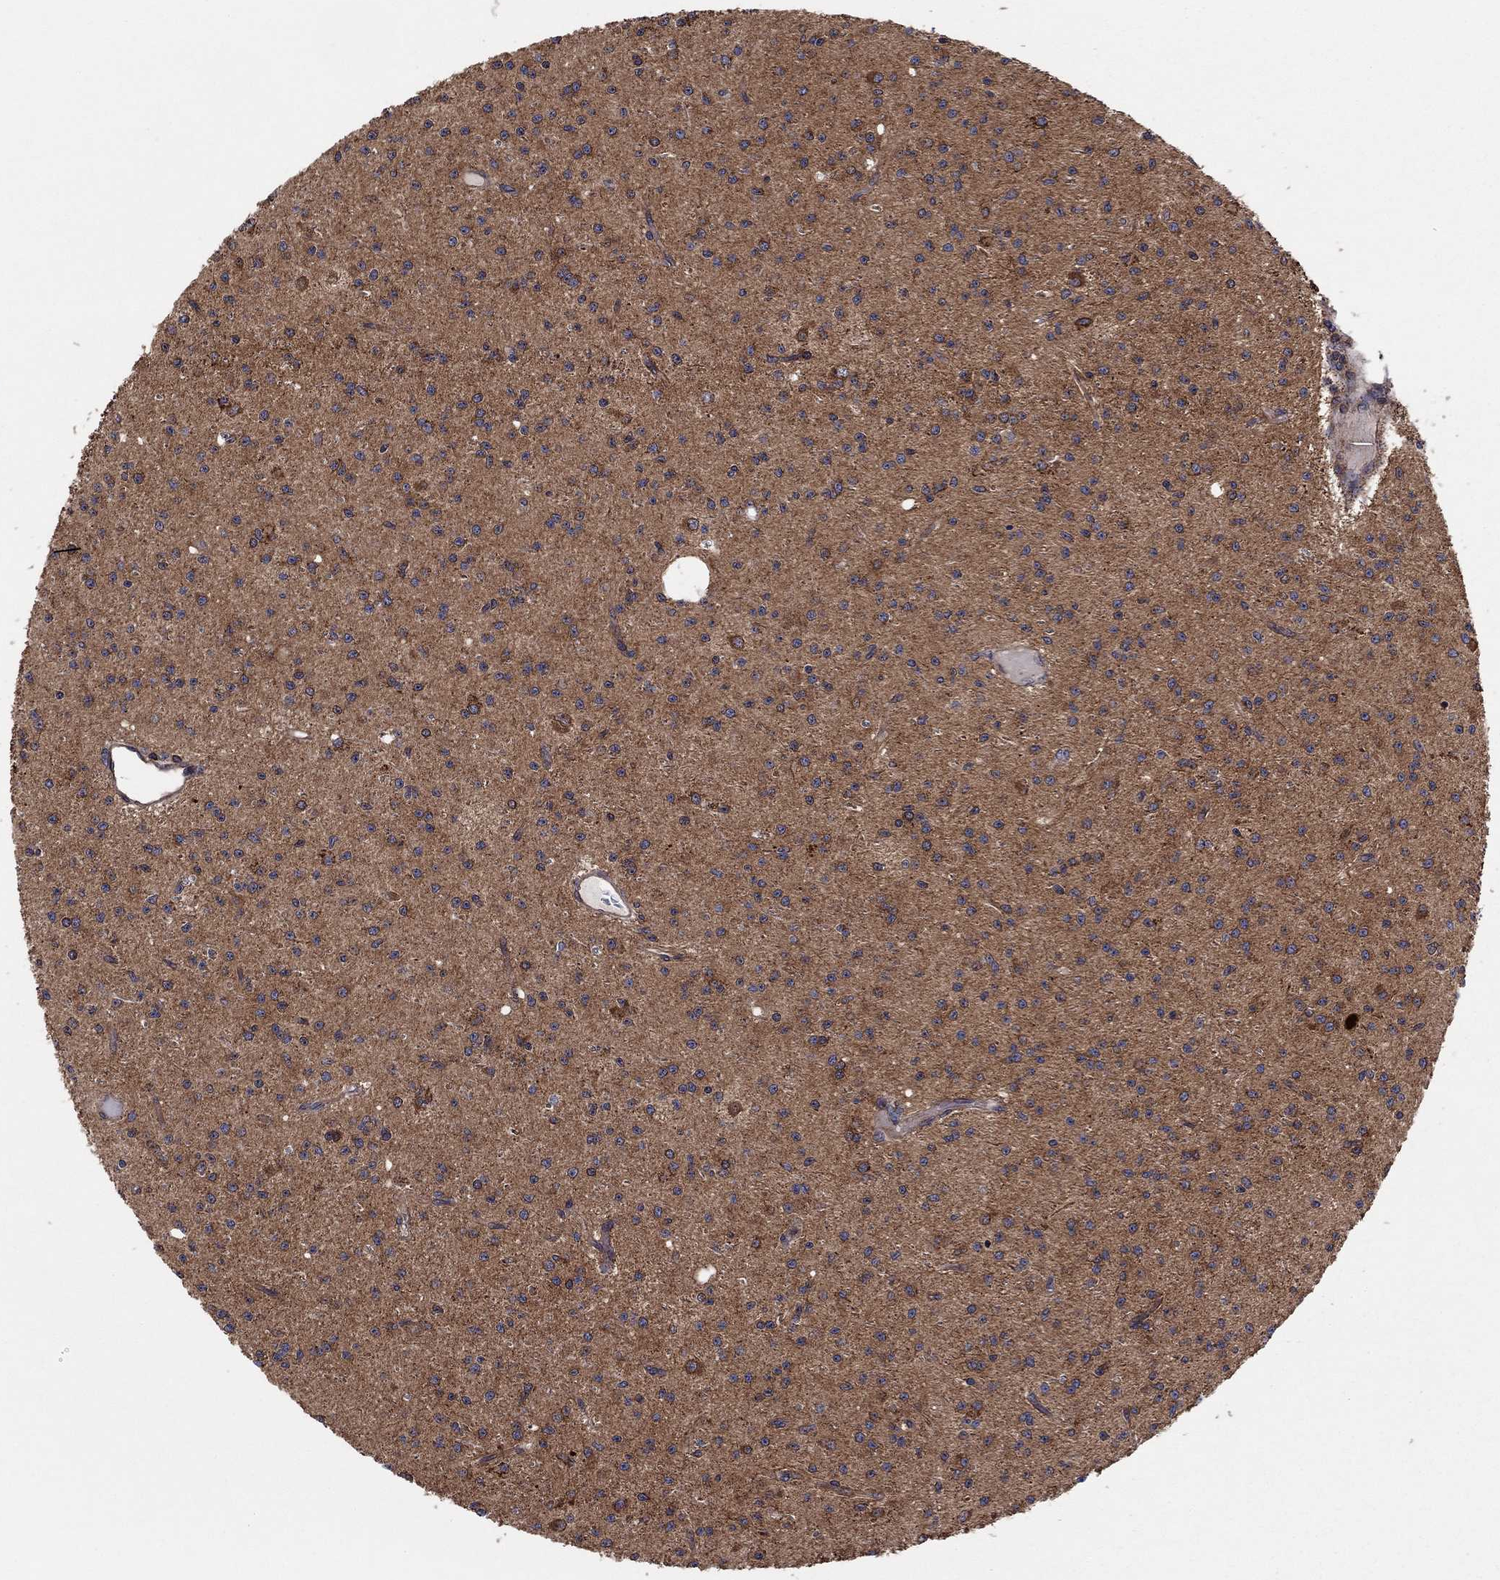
{"staining": {"intensity": "negative", "quantity": "none", "location": "none"}, "tissue": "glioma", "cell_type": "Tumor cells", "image_type": "cancer", "snomed": [{"axis": "morphology", "description": "Glioma, malignant, Low grade"}, {"axis": "topography", "description": "Brain"}], "caption": "The image reveals no significant positivity in tumor cells of glioma.", "gene": "BMERB1", "patient": {"sex": "male", "age": 27}}